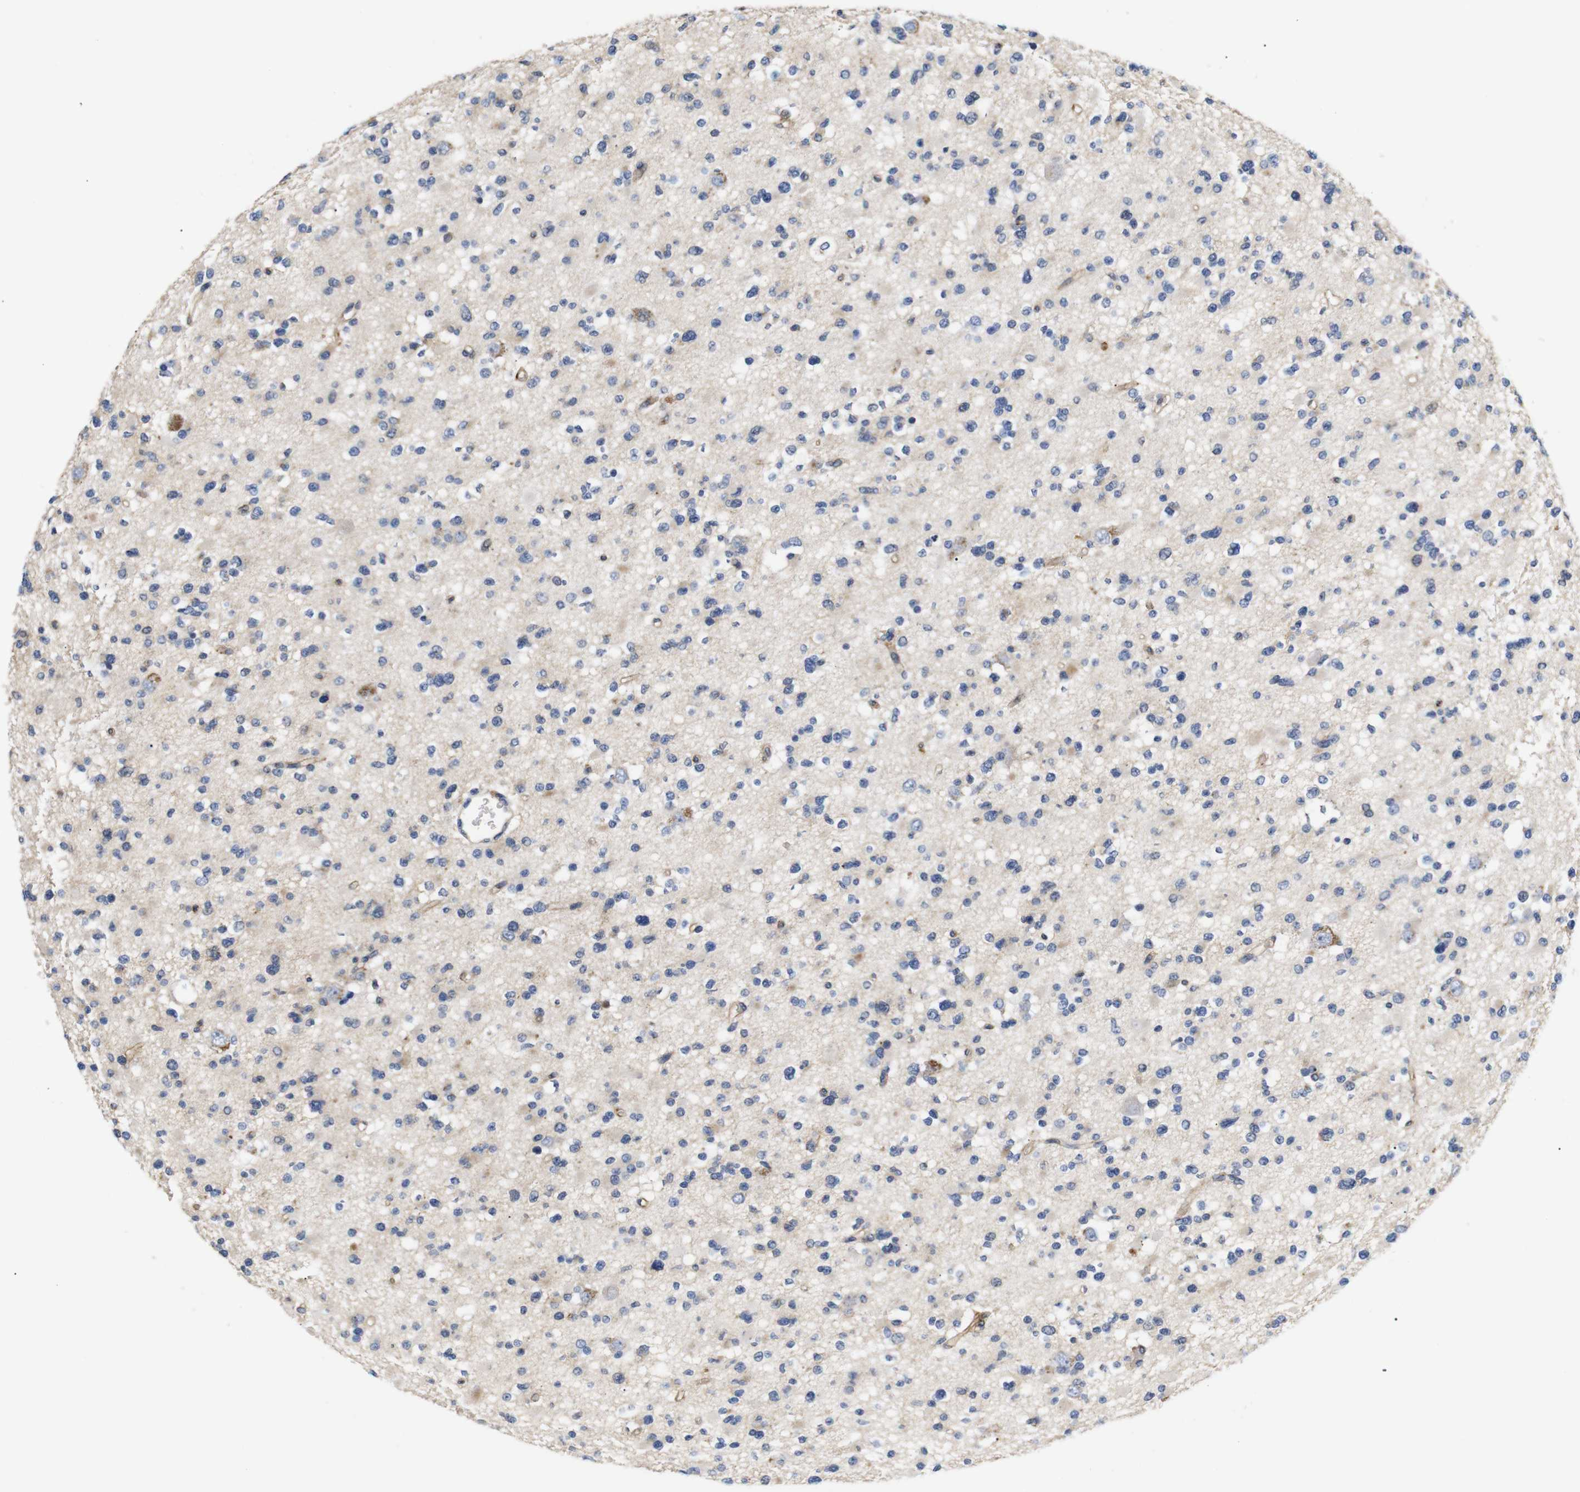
{"staining": {"intensity": "negative", "quantity": "none", "location": "none"}, "tissue": "glioma", "cell_type": "Tumor cells", "image_type": "cancer", "snomed": [{"axis": "morphology", "description": "Glioma, malignant, Low grade"}, {"axis": "topography", "description": "Brain"}], "caption": "Protein analysis of malignant low-grade glioma reveals no significant positivity in tumor cells.", "gene": "SDCBP", "patient": {"sex": "female", "age": 22}}